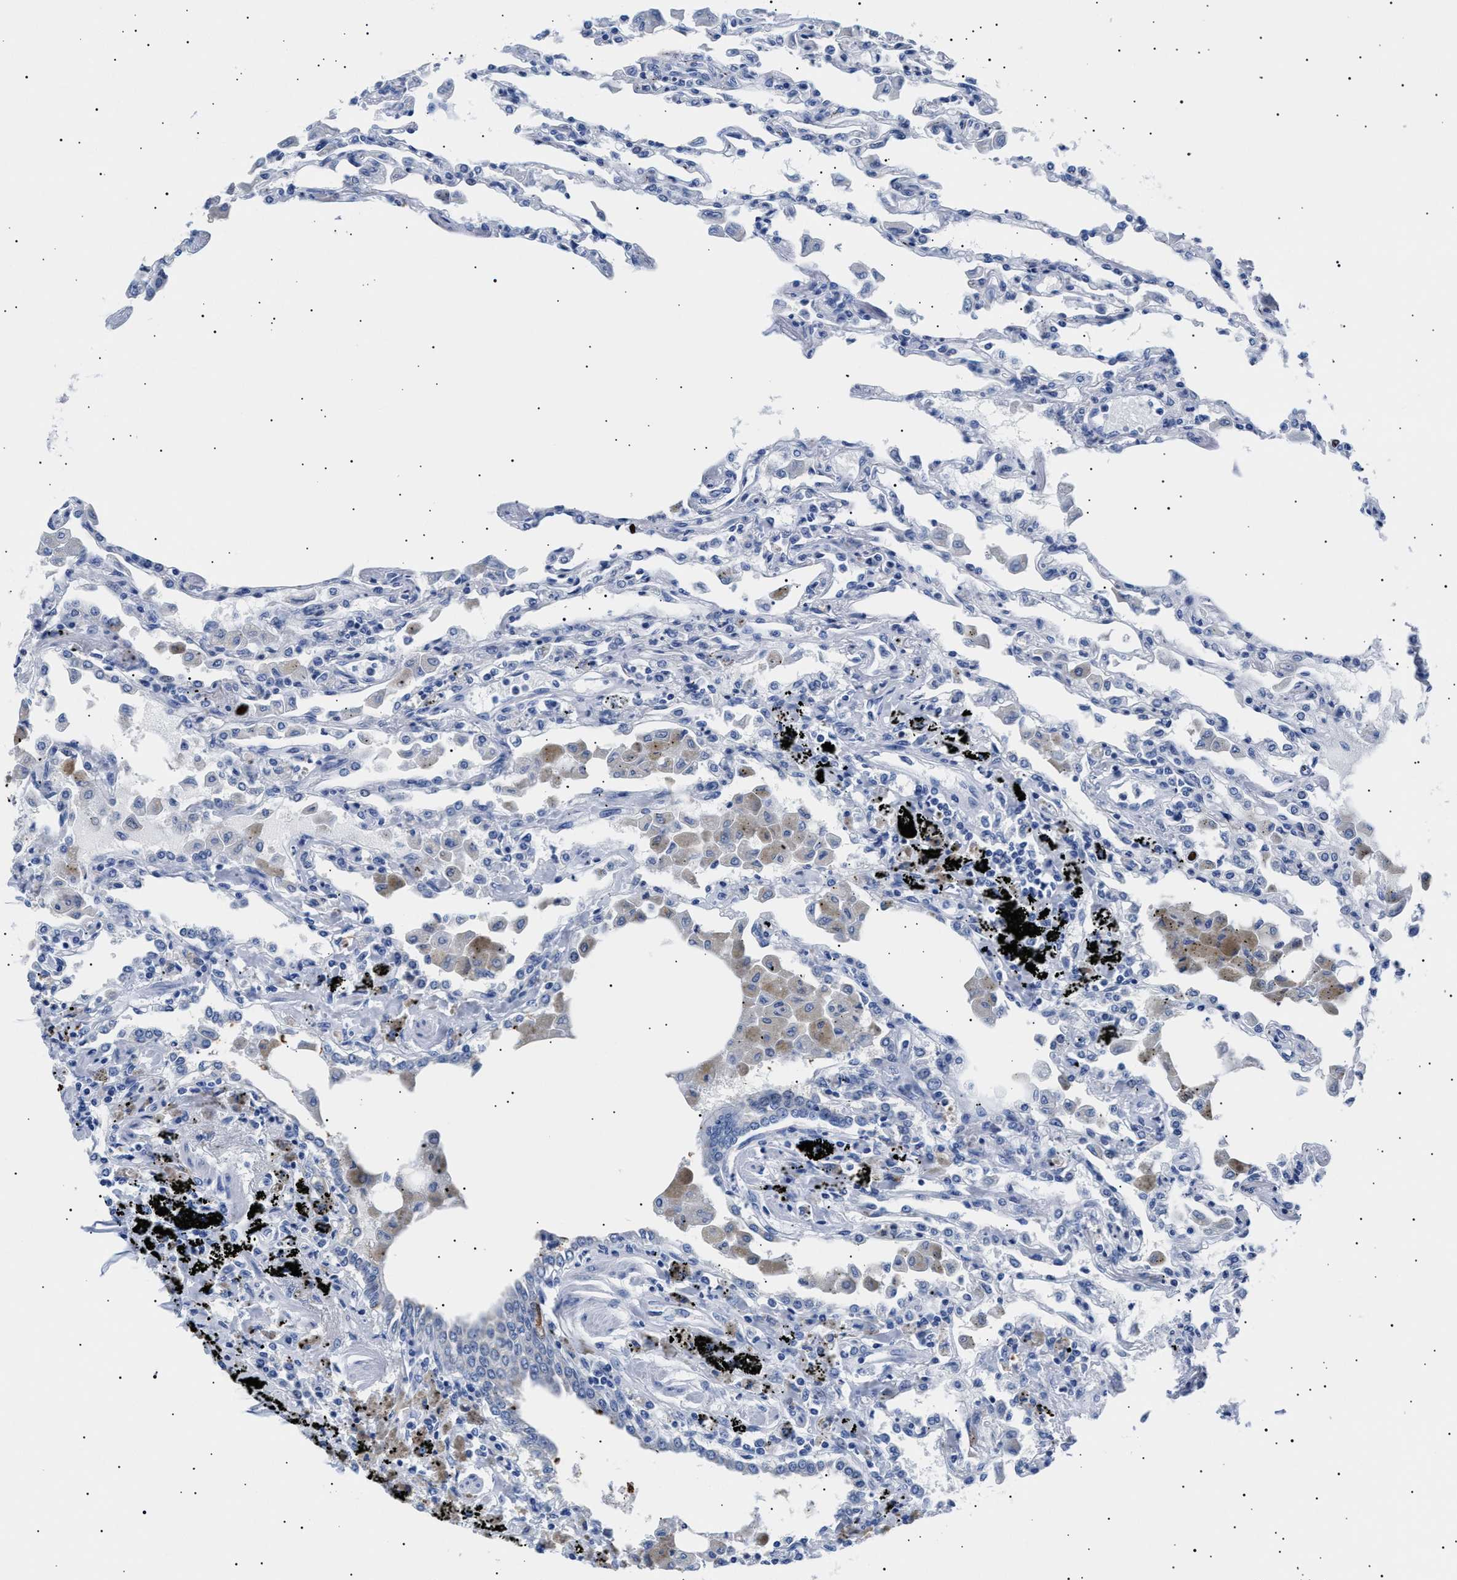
{"staining": {"intensity": "negative", "quantity": "none", "location": "none"}, "tissue": "lung", "cell_type": "Alveolar cells", "image_type": "normal", "snomed": [{"axis": "morphology", "description": "Normal tissue, NOS"}, {"axis": "topography", "description": "Bronchus"}, {"axis": "topography", "description": "Lung"}], "caption": "IHC image of unremarkable lung: lung stained with DAB shows no significant protein expression in alveolar cells.", "gene": "HEMGN", "patient": {"sex": "female", "age": 49}}